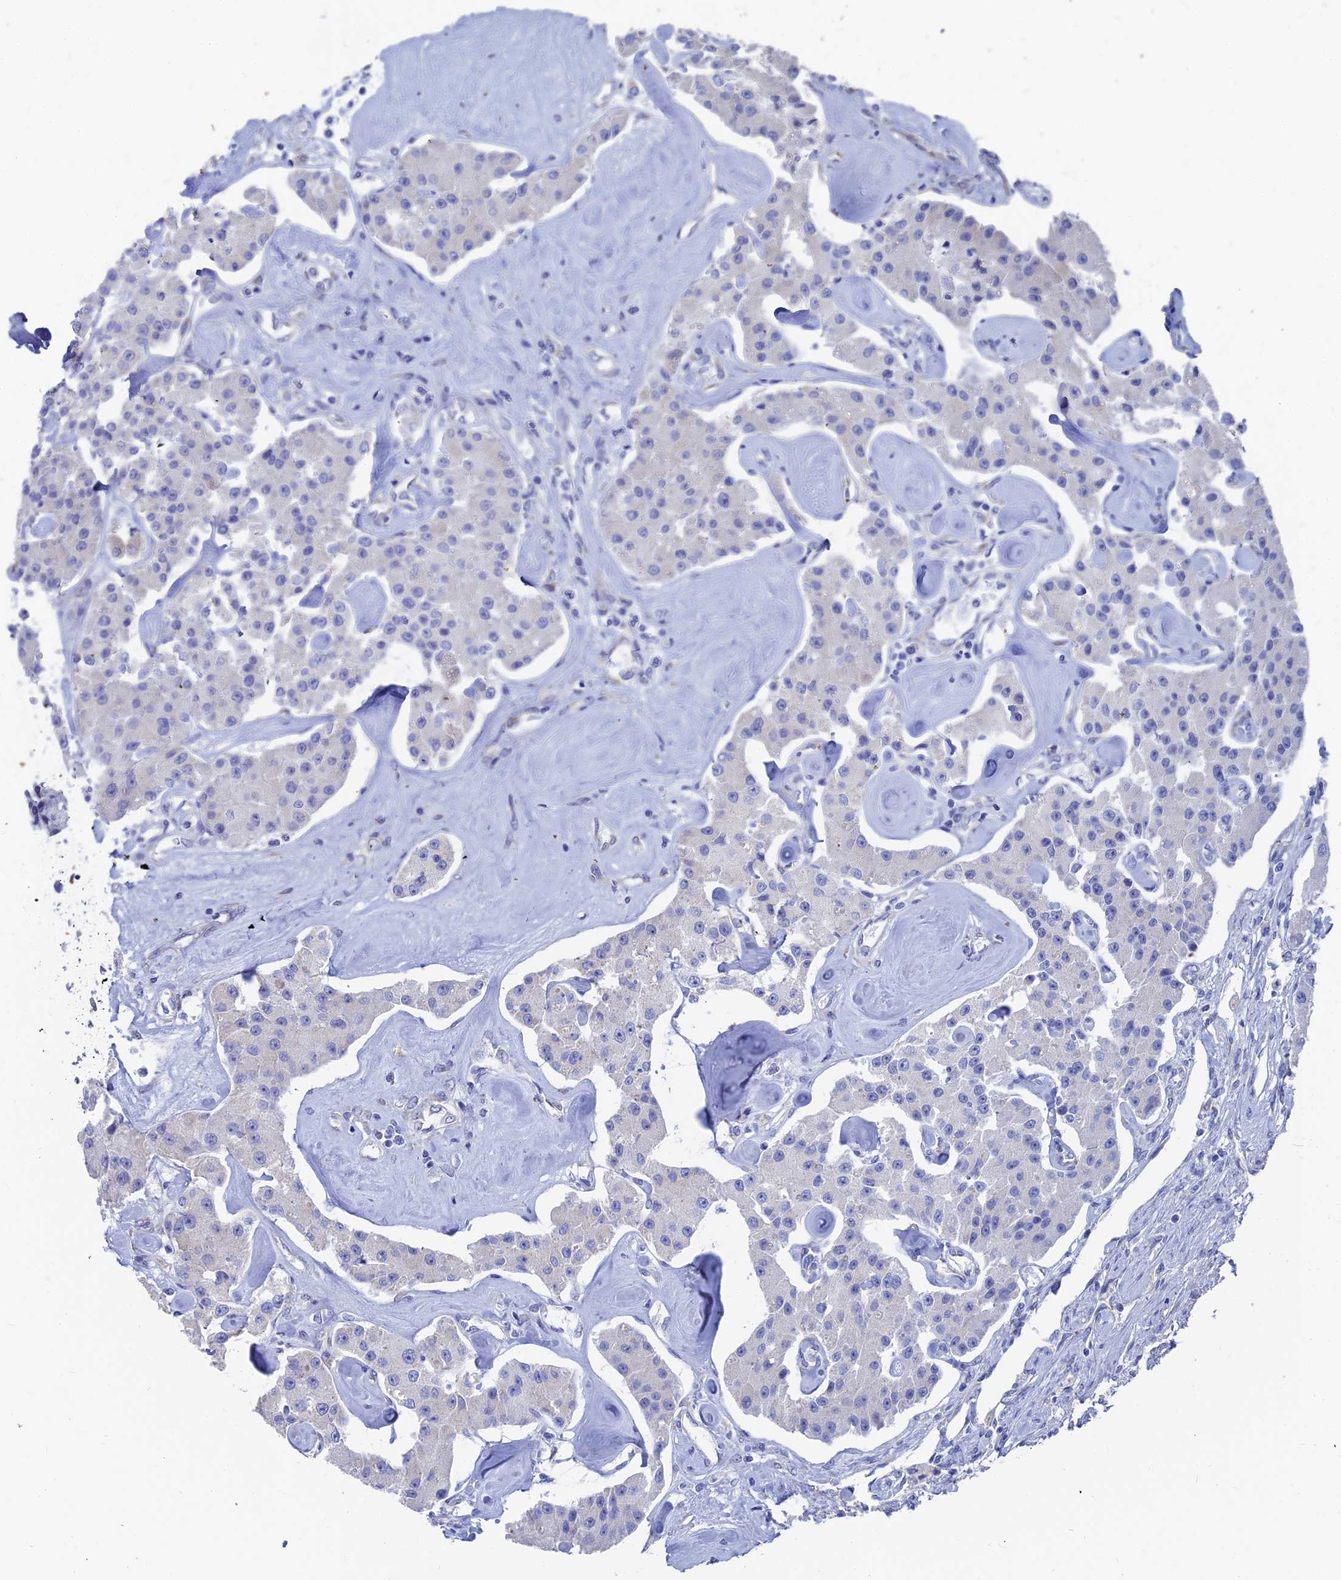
{"staining": {"intensity": "negative", "quantity": "none", "location": "none"}, "tissue": "carcinoid", "cell_type": "Tumor cells", "image_type": "cancer", "snomed": [{"axis": "morphology", "description": "Carcinoid, malignant, NOS"}, {"axis": "topography", "description": "Pancreas"}], "caption": "This is an immunohistochemistry (IHC) micrograph of carcinoid. There is no expression in tumor cells.", "gene": "TNNT3", "patient": {"sex": "male", "age": 41}}